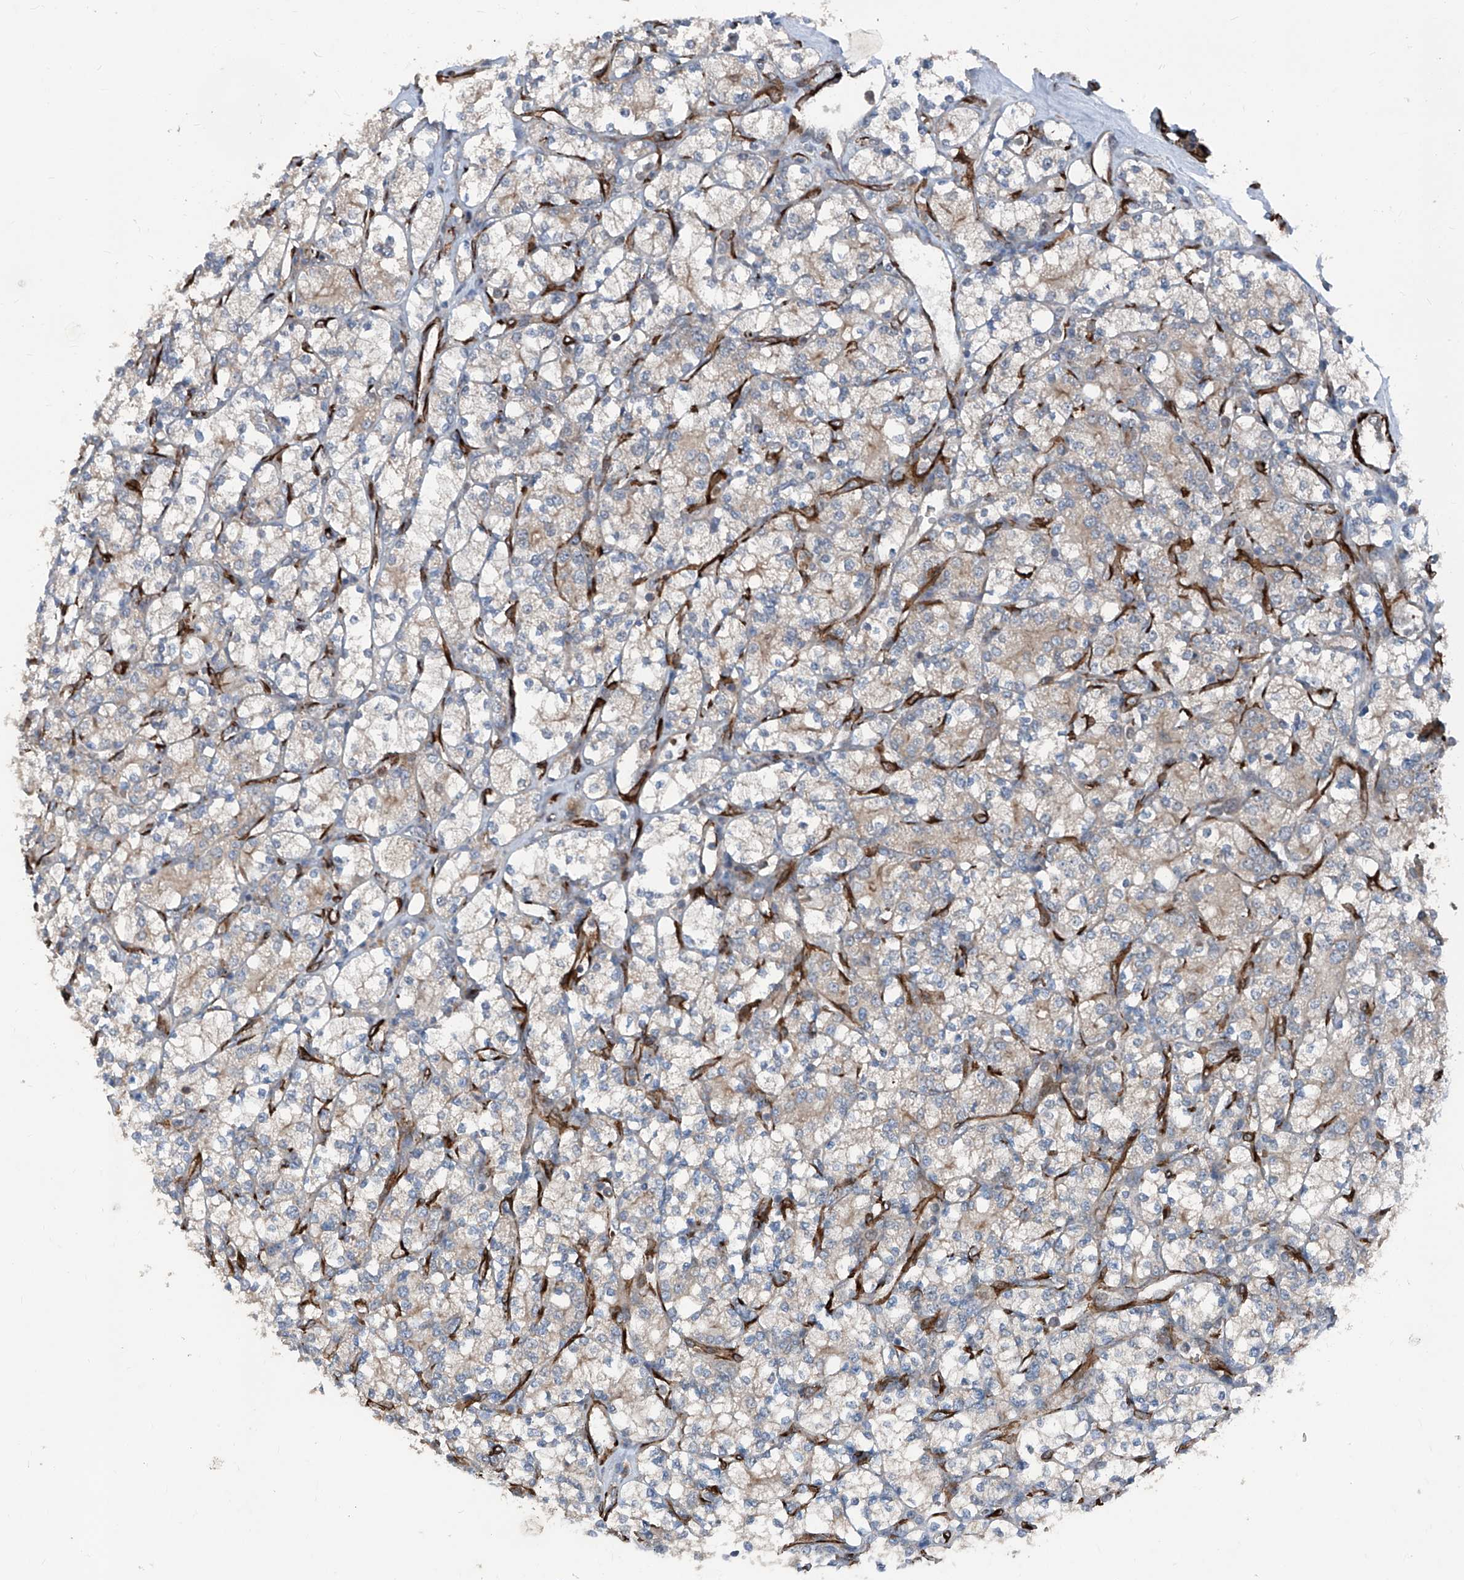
{"staining": {"intensity": "weak", "quantity": "<25%", "location": "cytoplasmic/membranous"}, "tissue": "renal cancer", "cell_type": "Tumor cells", "image_type": "cancer", "snomed": [{"axis": "morphology", "description": "Adenocarcinoma, NOS"}, {"axis": "topography", "description": "Kidney"}], "caption": "There is no significant staining in tumor cells of renal cancer. (DAB immunohistochemistry (IHC), high magnification).", "gene": "COA7", "patient": {"sex": "male", "age": 77}}